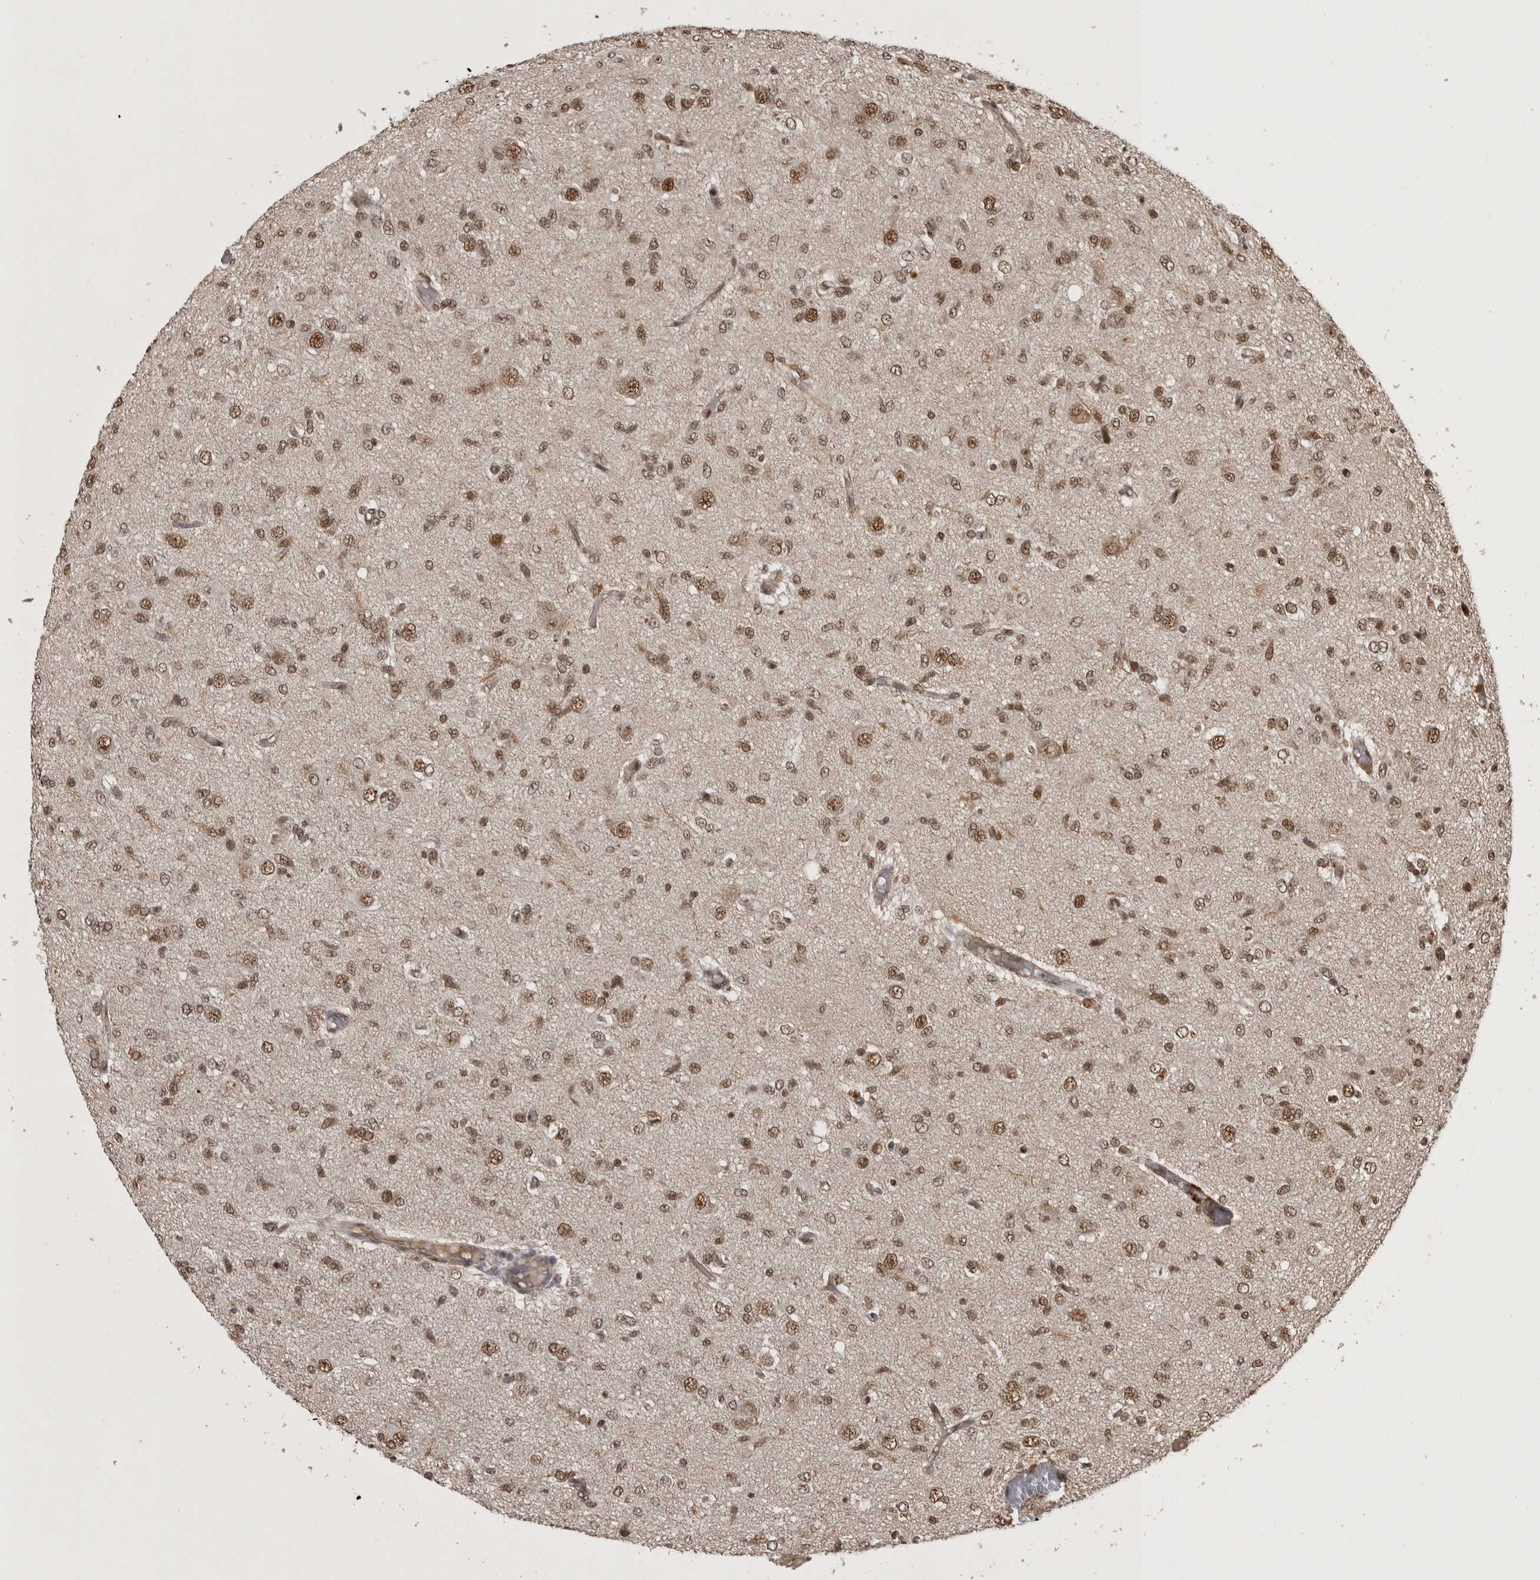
{"staining": {"intensity": "moderate", "quantity": ">75%", "location": "nuclear"}, "tissue": "glioma", "cell_type": "Tumor cells", "image_type": "cancer", "snomed": [{"axis": "morphology", "description": "Glioma, malignant, High grade"}, {"axis": "topography", "description": "Brain"}], "caption": "Human glioma stained with a brown dye shows moderate nuclear positive staining in approximately >75% of tumor cells.", "gene": "CBLL1", "patient": {"sex": "female", "age": 59}}